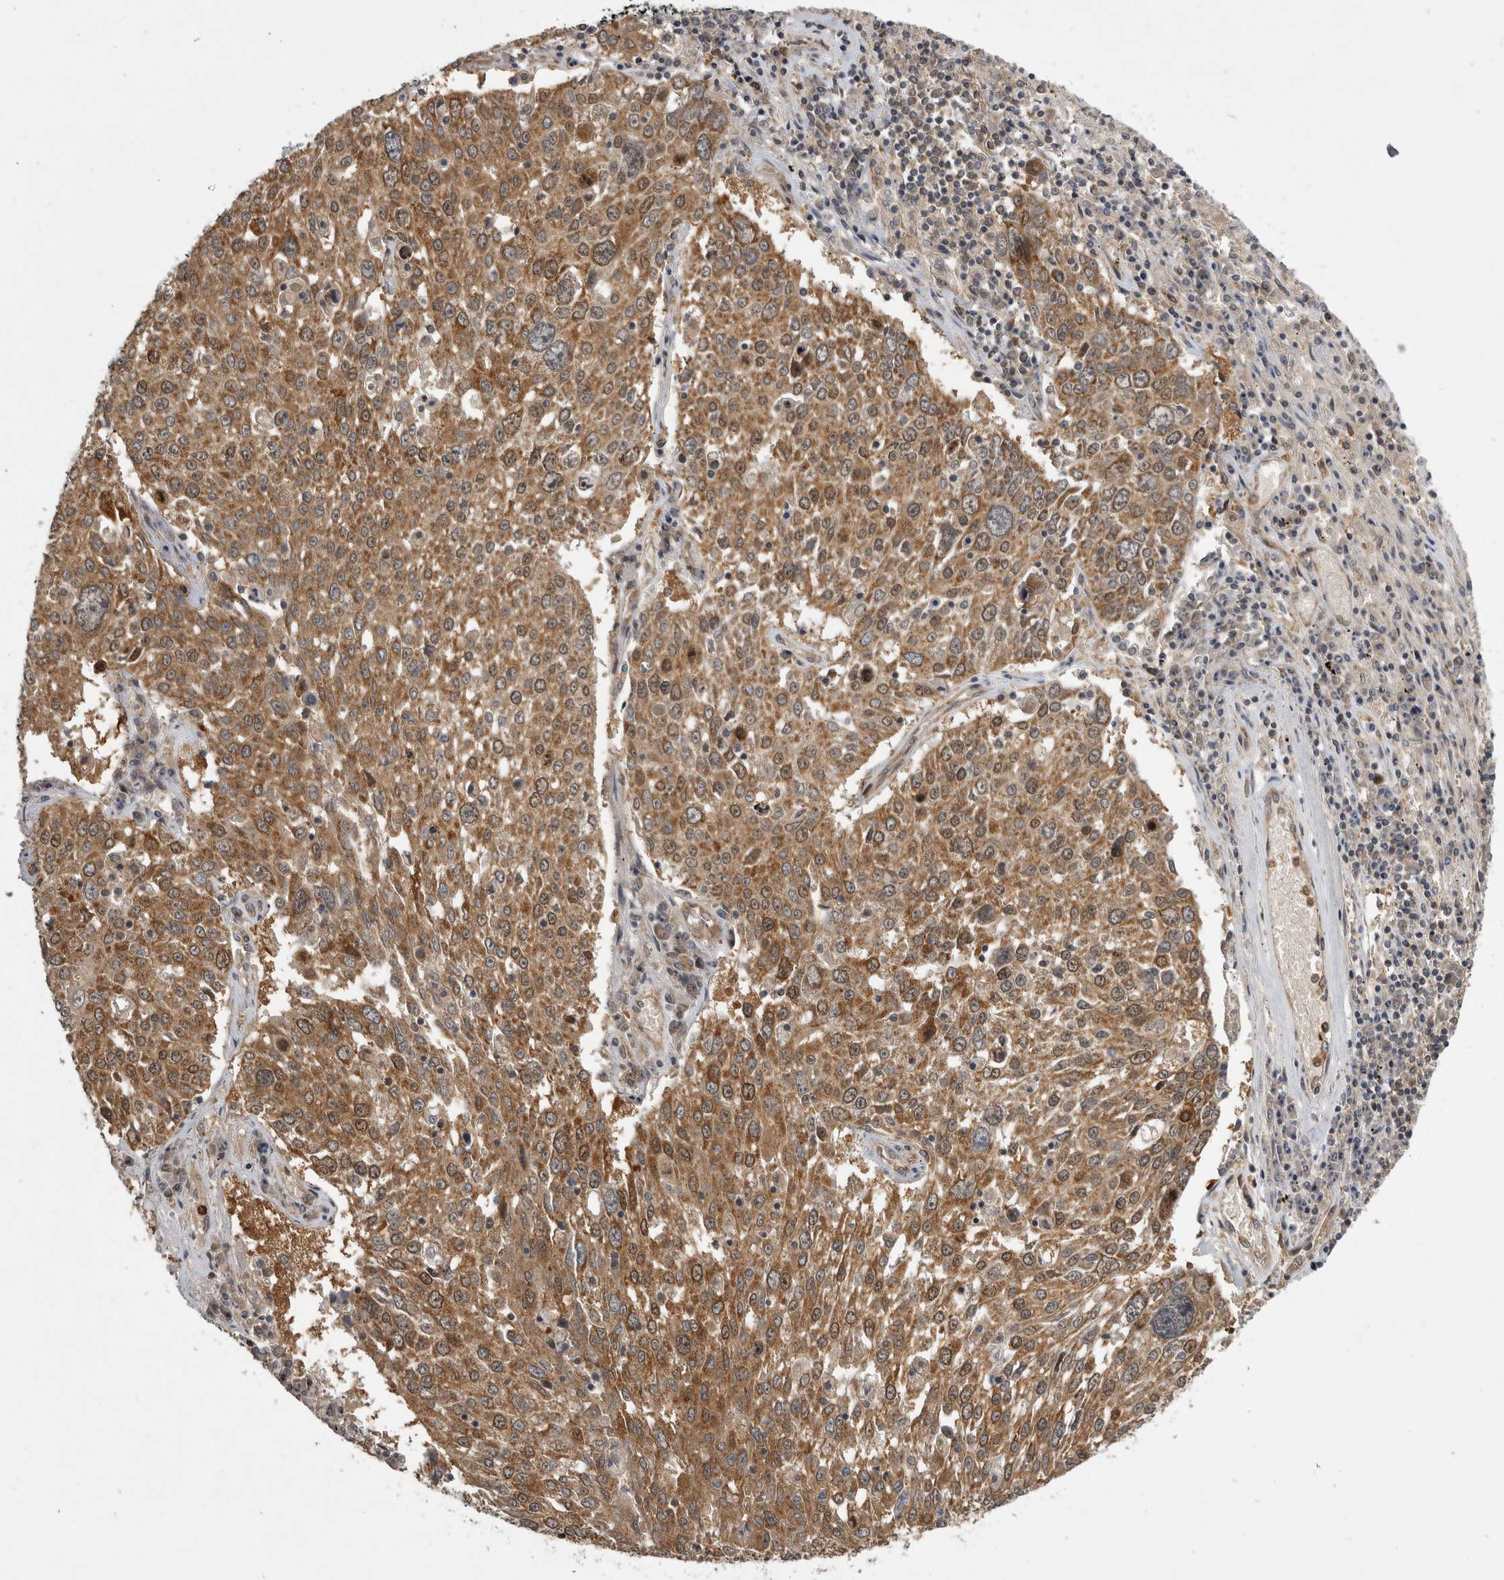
{"staining": {"intensity": "moderate", "quantity": ">75%", "location": "cytoplasmic/membranous"}, "tissue": "lung cancer", "cell_type": "Tumor cells", "image_type": "cancer", "snomed": [{"axis": "morphology", "description": "Squamous cell carcinoma, NOS"}, {"axis": "topography", "description": "Lung"}], "caption": "Brown immunohistochemical staining in squamous cell carcinoma (lung) displays moderate cytoplasmic/membranous staining in about >75% of tumor cells.", "gene": "TRMT61B", "patient": {"sex": "male", "age": 65}}